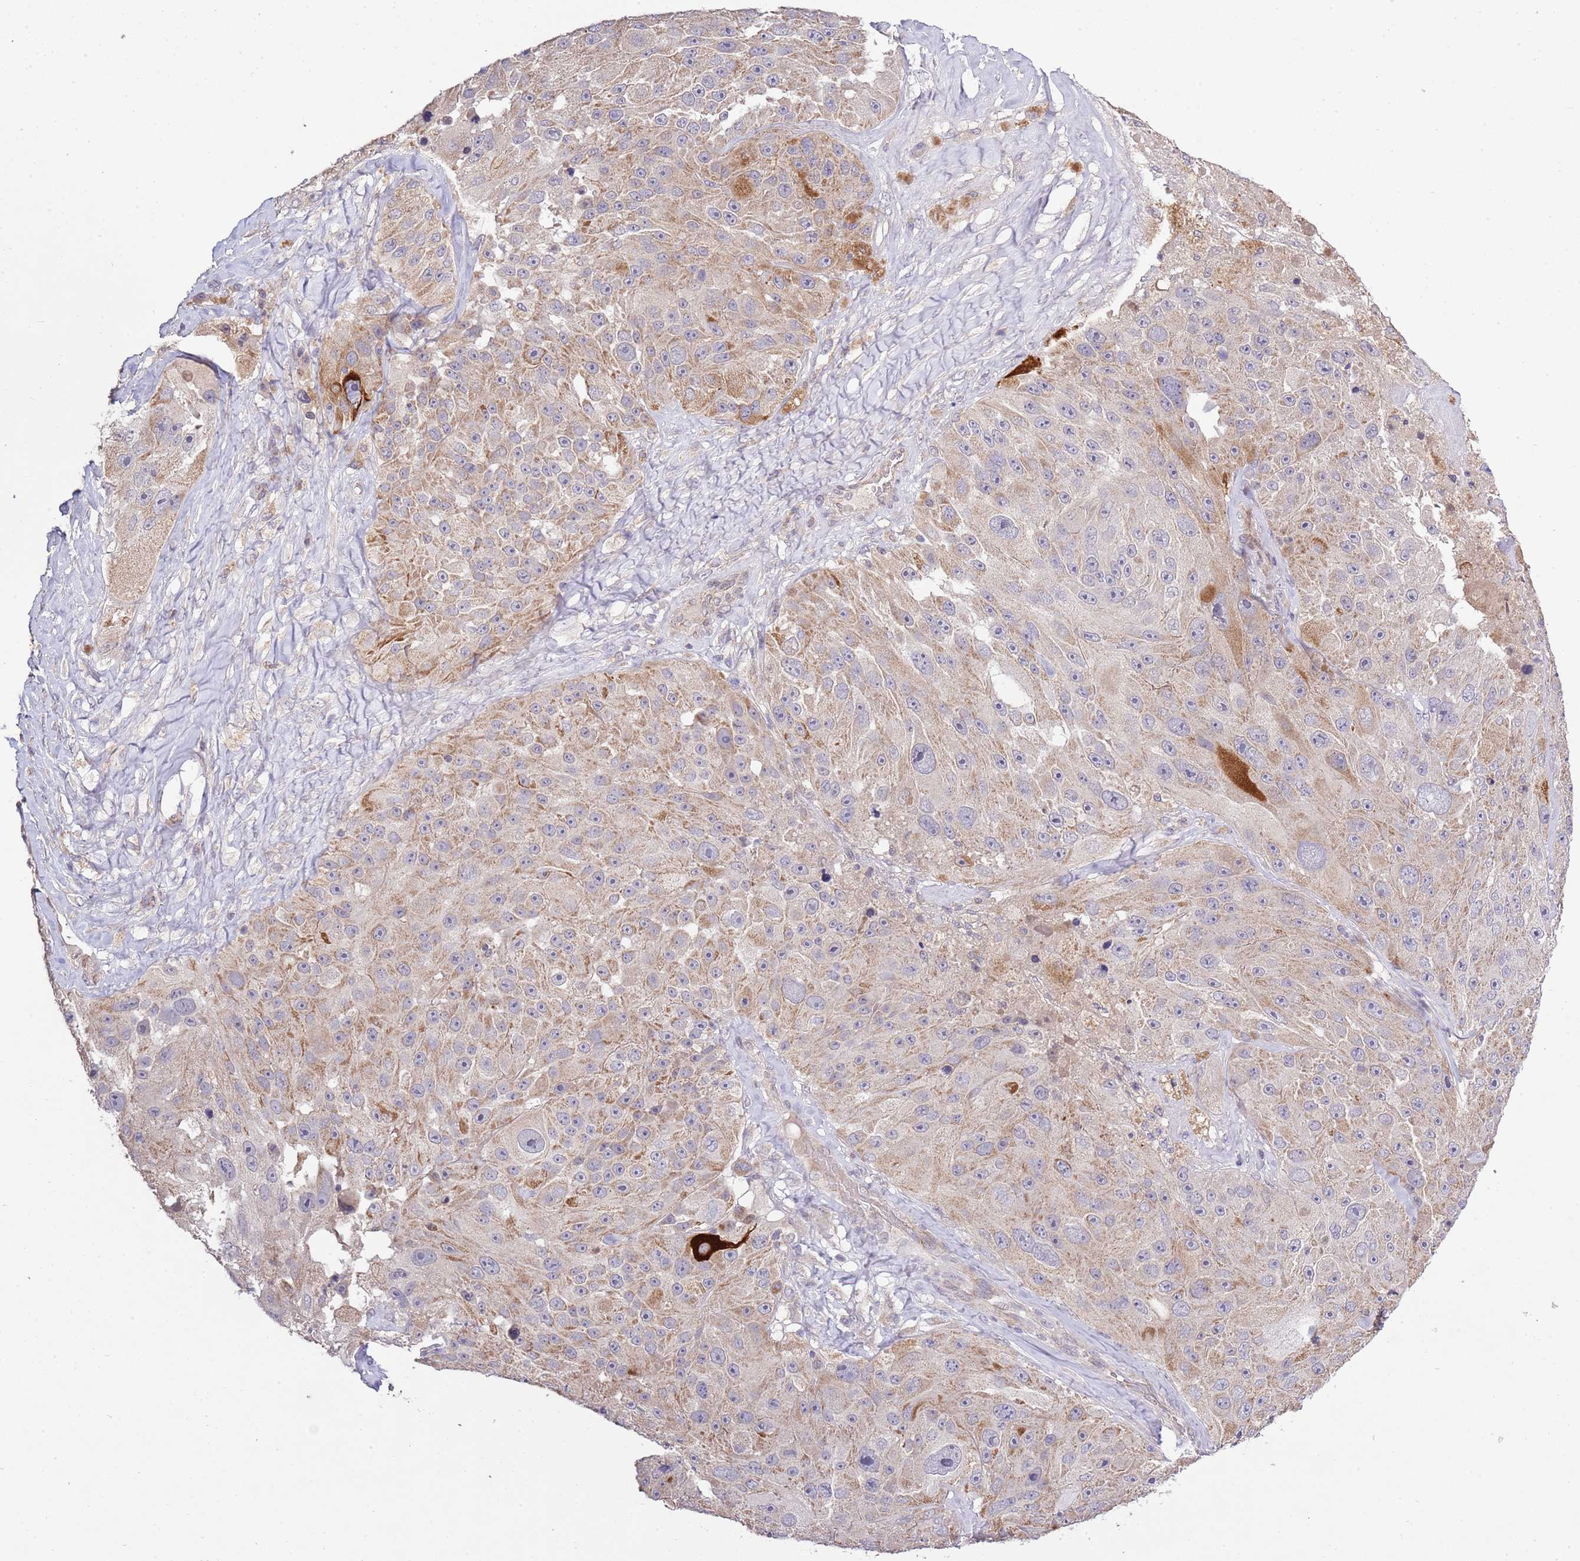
{"staining": {"intensity": "moderate", "quantity": "<25%", "location": "cytoplasmic/membranous"}, "tissue": "melanoma", "cell_type": "Tumor cells", "image_type": "cancer", "snomed": [{"axis": "morphology", "description": "Malignant melanoma, Metastatic site"}, {"axis": "topography", "description": "Lymph node"}], "caption": "Malignant melanoma (metastatic site) stained with a protein marker exhibits moderate staining in tumor cells.", "gene": "IVD", "patient": {"sex": "male", "age": 62}}